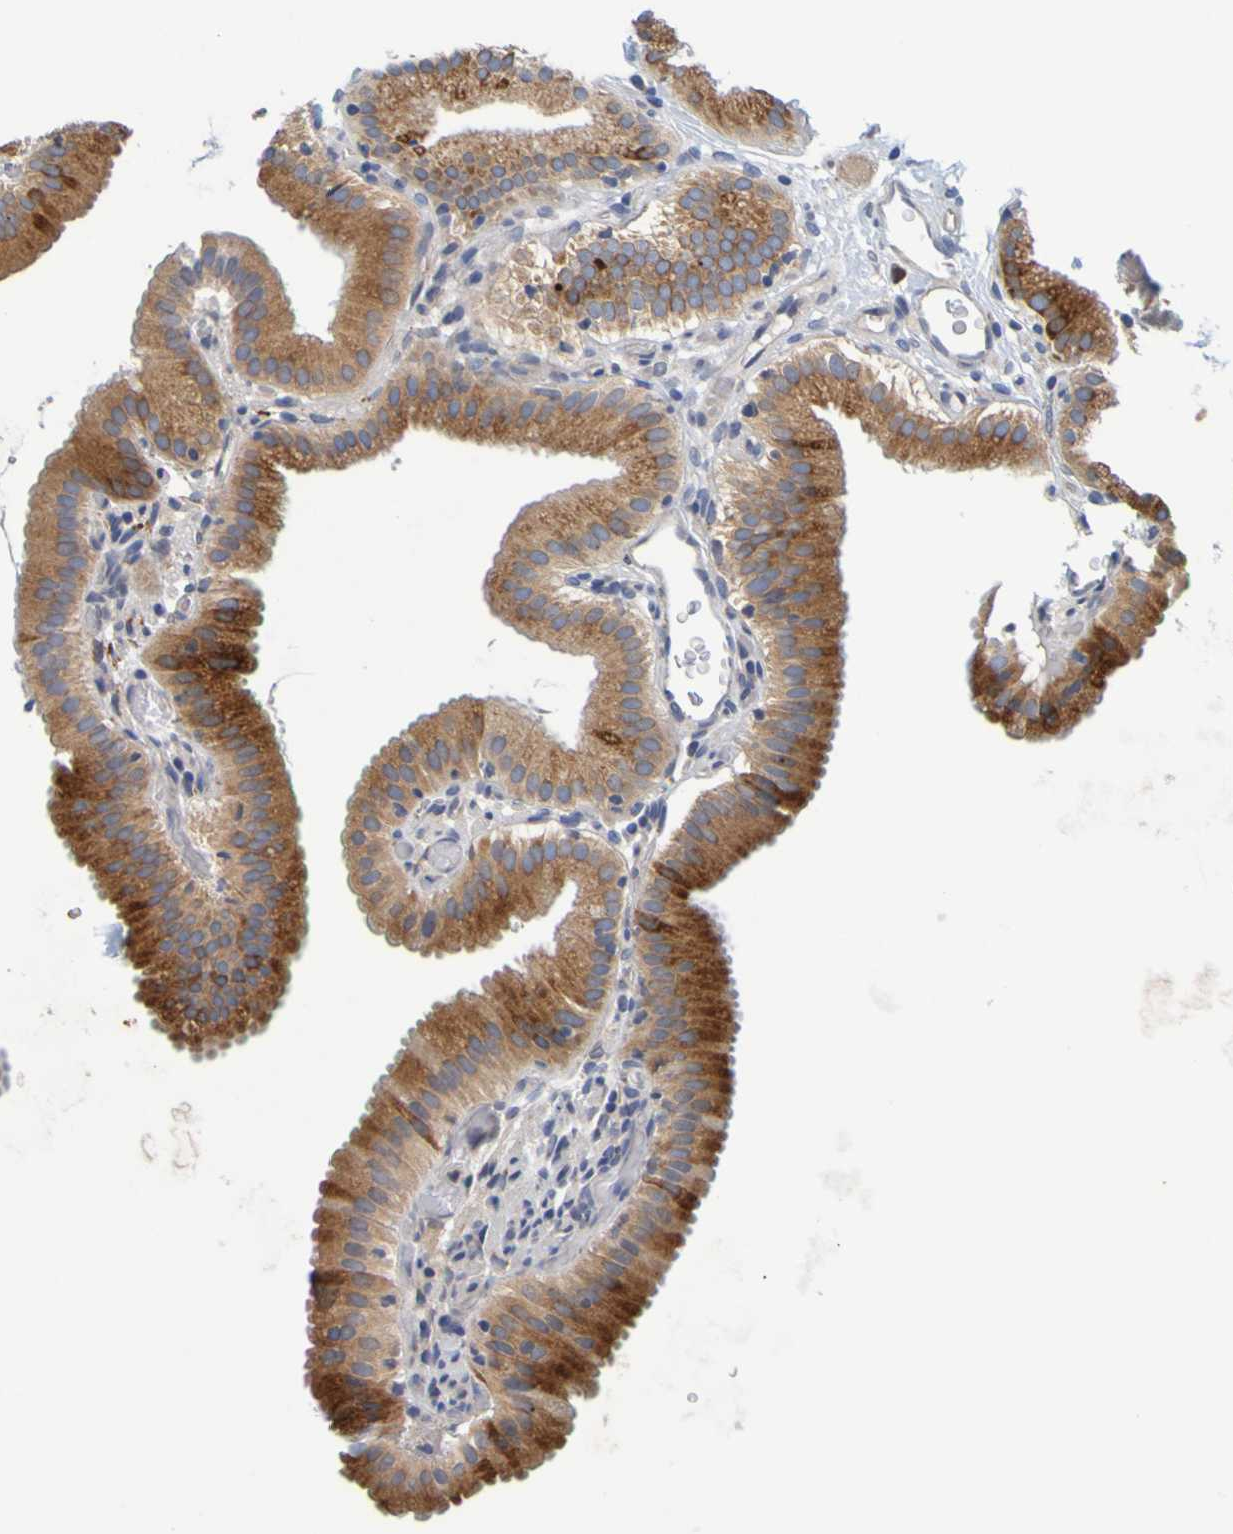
{"staining": {"intensity": "strong", "quantity": "25%-75%", "location": "cytoplasmic/membranous"}, "tissue": "gallbladder", "cell_type": "Glandular cells", "image_type": "normal", "snomed": [{"axis": "morphology", "description": "Normal tissue, NOS"}, {"axis": "topography", "description": "Gallbladder"}], "caption": "Glandular cells reveal high levels of strong cytoplasmic/membranous expression in approximately 25%-75% of cells in normal gallbladder. The staining was performed using DAB (3,3'-diaminobenzidine), with brown indicating positive protein expression. Nuclei are stained blue with hematoxylin.", "gene": "SIL1", "patient": {"sex": "male", "age": 54}}